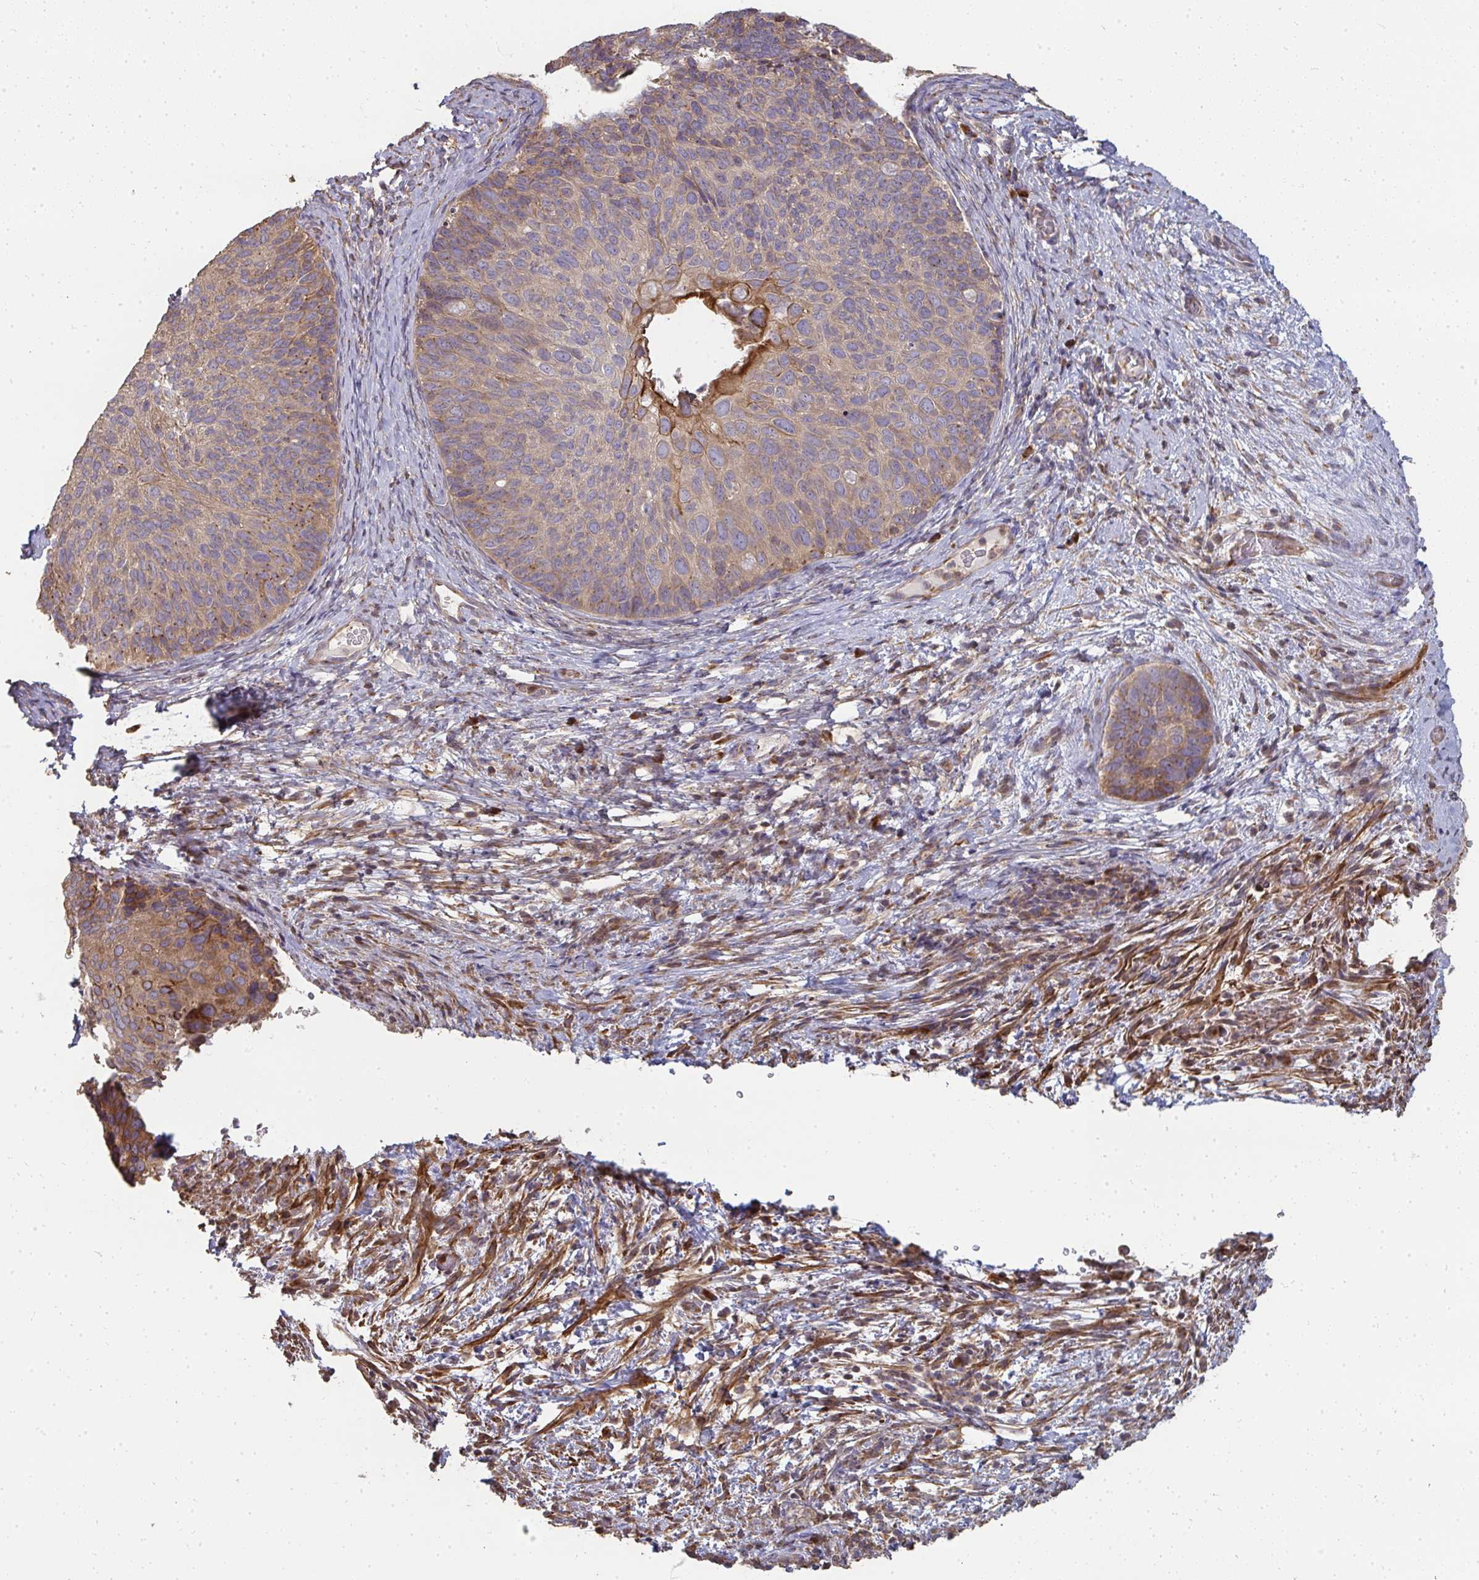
{"staining": {"intensity": "weak", "quantity": ">75%", "location": "cytoplasmic/membranous"}, "tissue": "cervical cancer", "cell_type": "Tumor cells", "image_type": "cancer", "snomed": [{"axis": "morphology", "description": "Squamous cell carcinoma, NOS"}, {"axis": "topography", "description": "Cervix"}], "caption": "Squamous cell carcinoma (cervical) tissue shows weak cytoplasmic/membranous expression in about >75% of tumor cells (Stains: DAB (3,3'-diaminobenzidine) in brown, nuclei in blue, Microscopy: brightfield microscopy at high magnification).", "gene": "ZFYVE28", "patient": {"sex": "female", "age": 80}}